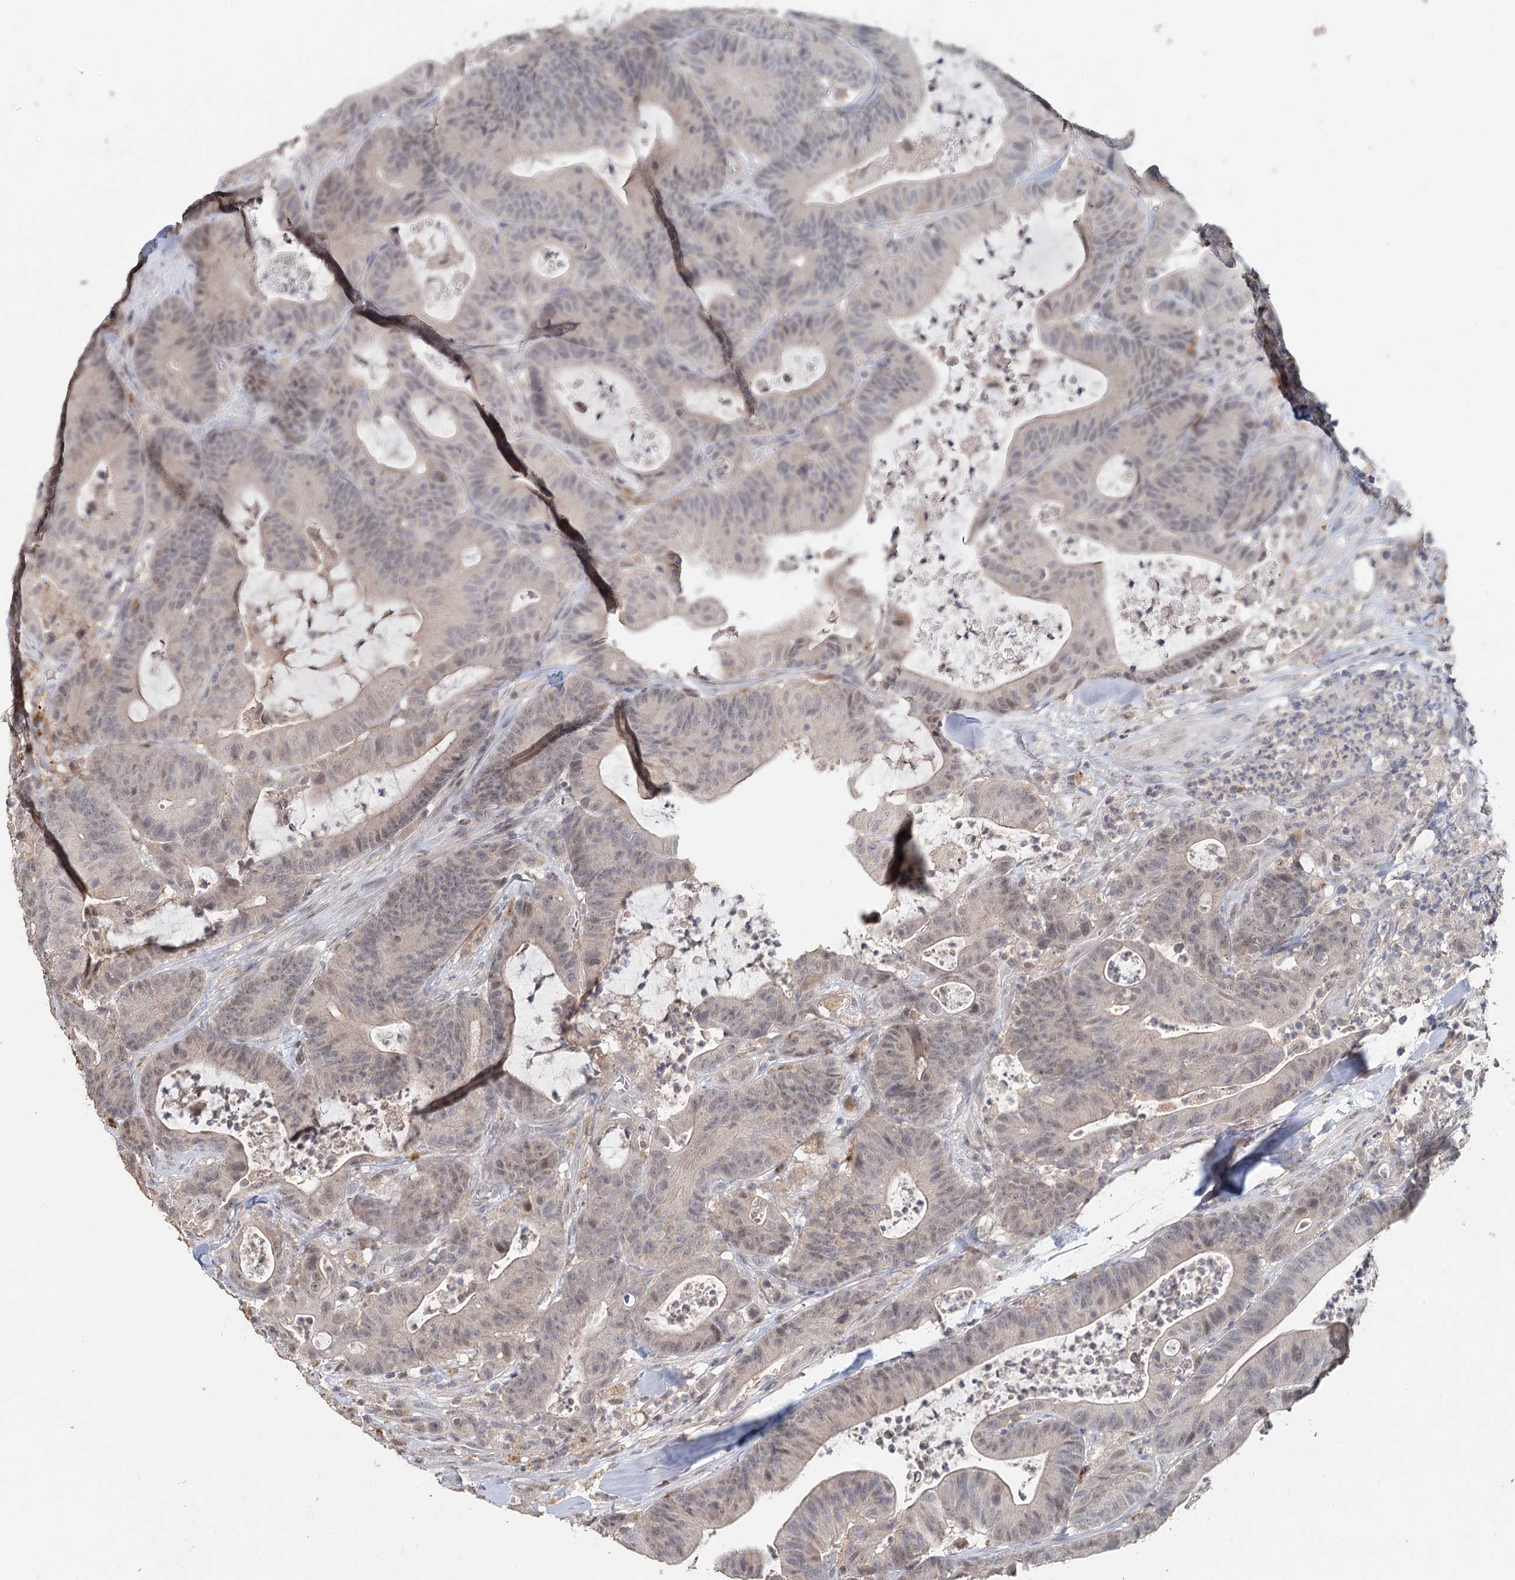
{"staining": {"intensity": "weak", "quantity": "<25%", "location": "cytoplasmic/membranous,nuclear"}, "tissue": "colorectal cancer", "cell_type": "Tumor cells", "image_type": "cancer", "snomed": [{"axis": "morphology", "description": "Adenocarcinoma, NOS"}, {"axis": "topography", "description": "Colon"}], "caption": "High magnification brightfield microscopy of colorectal cancer stained with DAB (brown) and counterstained with hematoxylin (blue): tumor cells show no significant staining.", "gene": "ADK", "patient": {"sex": "female", "age": 84}}